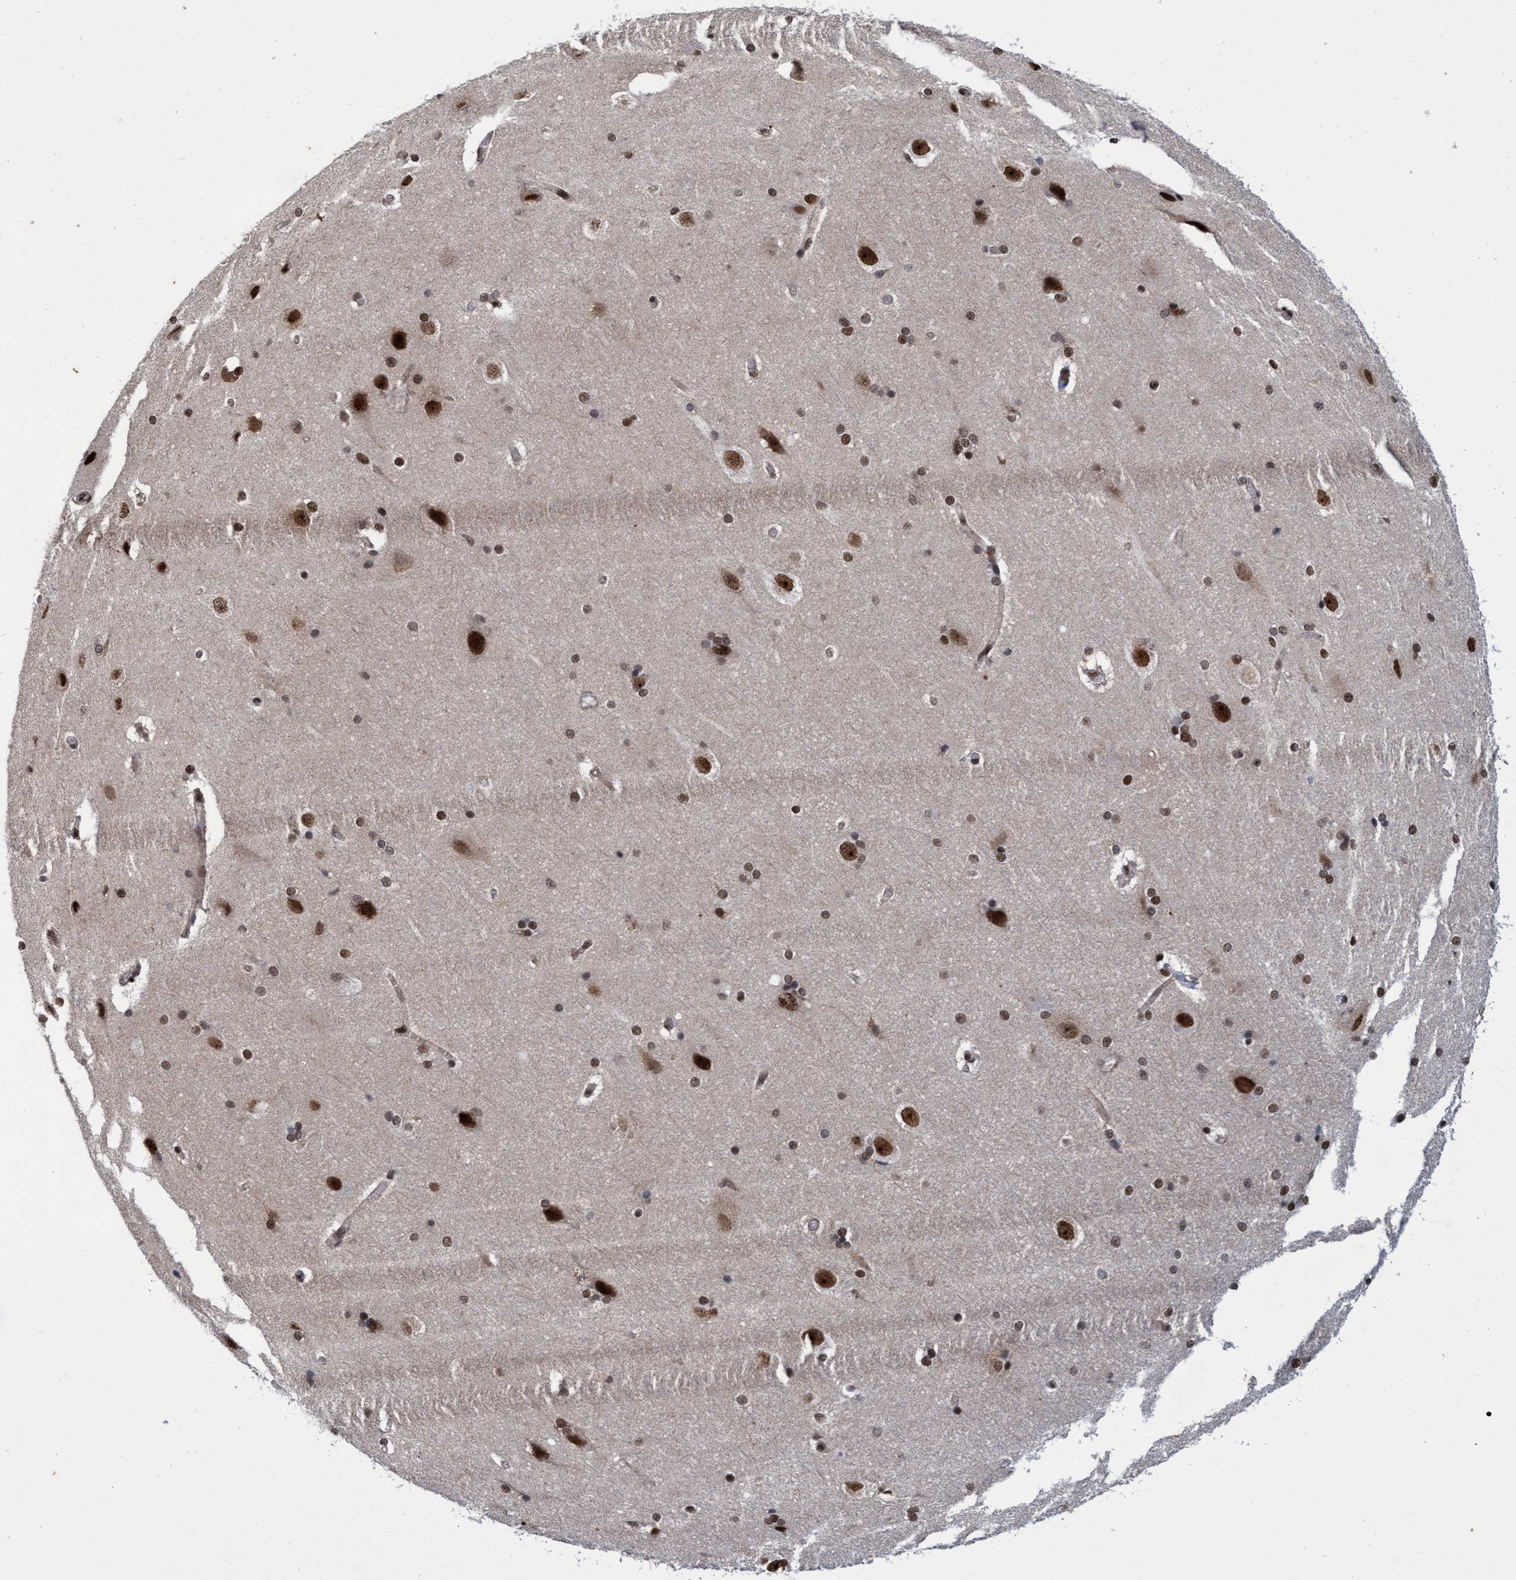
{"staining": {"intensity": "moderate", "quantity": "25%-75%", "location": "cytoplasmic/membranous"}, "tissue": "cerebral cortex", "cell_type": "Endothelial cells", "image_type": "normal", "snomed": [{"axis": "morphology", "description": "Normal tissue, NOS"}, {"axis": "topography", "description": "Cerebral cortex"}, {"axis": "topography", "description": "Hippocampus"}], "caption": "Immunohistochemical staining of unremarkable cerebral cortex shows 25%-75% levels of moderate cytoplasmic/membranous protein expression in approximately 25%-75% of endothelial cells.", "gene": "GTF2F1", "patient": {"sex": "female", "age": 19}}